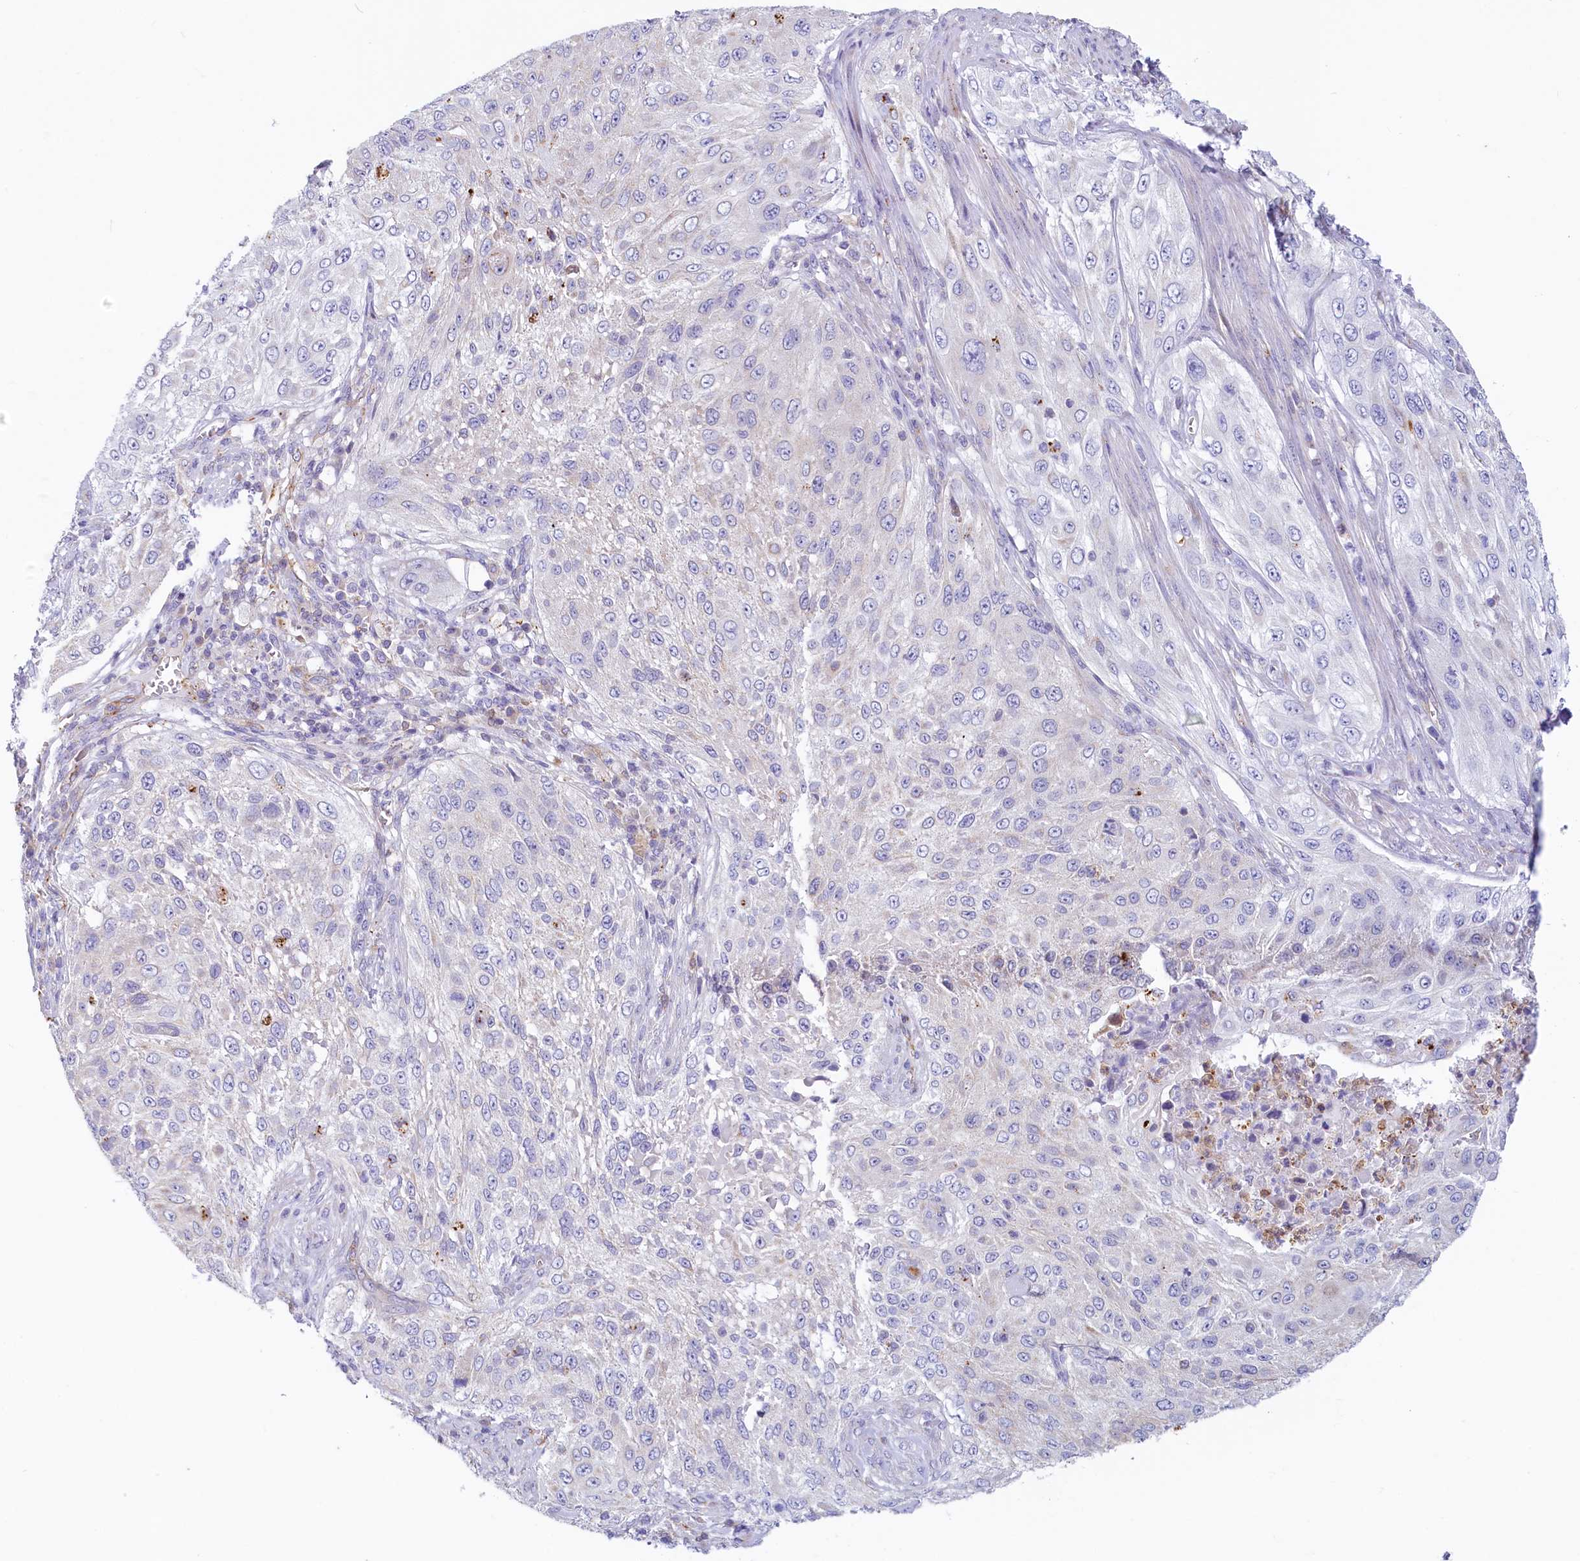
{"staining": {"intensity": "negative", "quantity": "none", "location": "none"}, "tissue": "cervical cancer", "cell_type": "Tumor cells", "image_type": "cancer", "snomed": [{"axis": "morphology", "description": "Squamous cell carcinoma, NOS"}, {"axis": "topography", "description": "Cervix"}], "caption": "Protein analysis of squamous cell carcinoma (cervical) shows no significant positivity in tumor cells. (DAB (3,3'-diaminobenzidine) immunohistochemistry (IHC) visualized using brightfield microscopy, high magnification).", "gene": "LMOD3", "patient": {"sex": "female", "age": 42}}